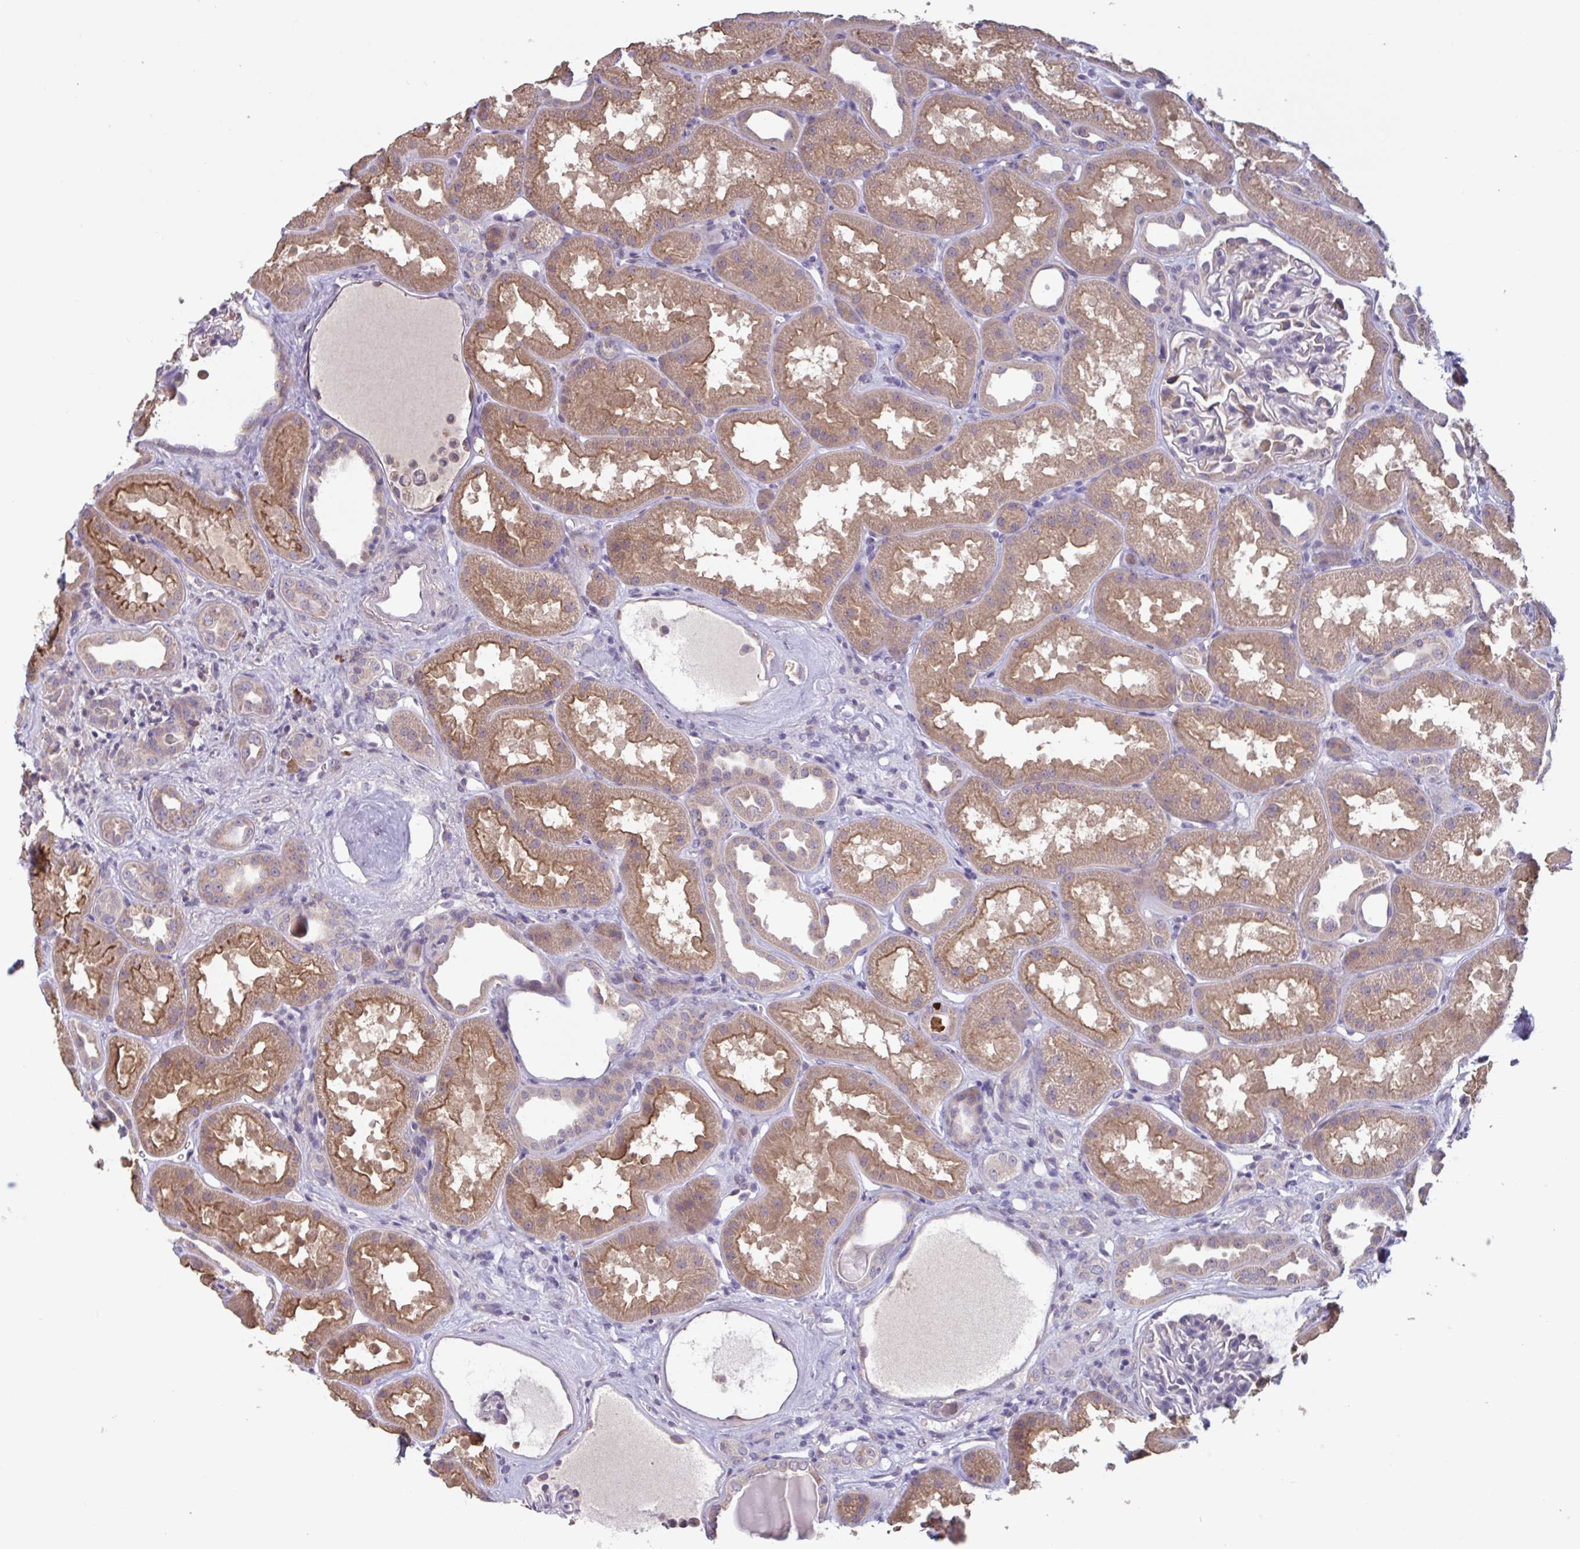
{"staining": {"intensity": "weak", "quantity": "<25%", "location": "cytoplasmic/membranous"}, "tissue": "kidney", "cell_type": "Cells in glomeruli", "image_type": "normal", "snomed": [{"axis": "morphology", "description": "Normal tissue, NOS"}, {"axis": "topography", "description": "Kidney"}], "caption": "An IHC micrograph of unremarkable kidney is shown. There is no staining in cells in glomeruli of kidney. (DAB (3,3'-diaminobenzidine) immunohistochemistry, high magnification).", "gene": "CD1E", "patient": {"sex": "male", "age": 61}}